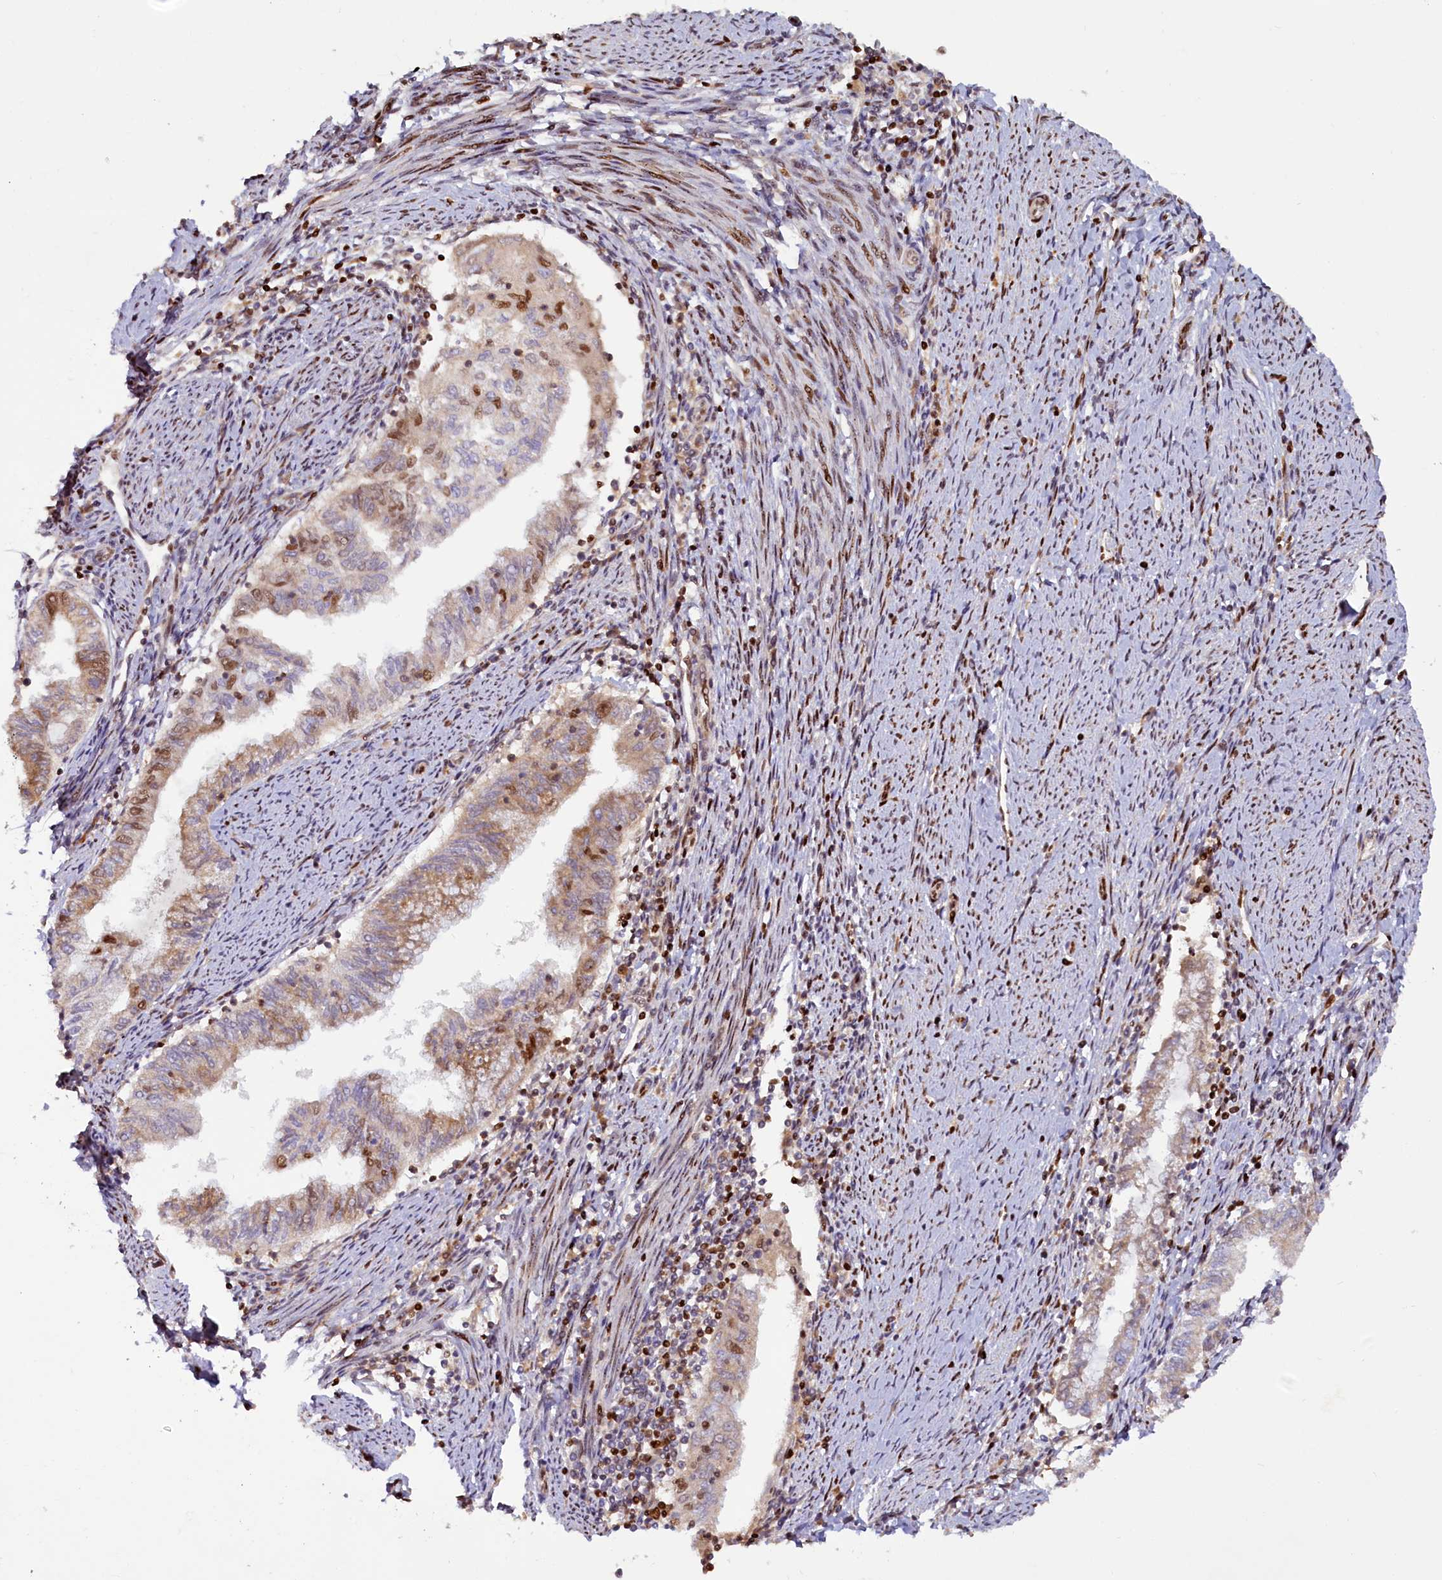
{"staining": {"intensity": "moderate", "quantity": "25%-75%", "location": "cytoplasmic/membranous,nuclear"}, "tissue": "endometrial cancer", "cell_type": "Tumor cells", "image_type": "cancer", "snomed": [{"axis": "morphology", "description": "Adenocarcinoma, NOS"}, {"axis": "topography", "description": "Endometrium"}], "caption": "Immunohistochemistry (DAB (3,3'-diaminobenzidine)) staining of endometrial cancer reveals moderate cytoplasmic/membranous and nuclear protein staining in approximately 25%-75% of tumor cells.", "gene": "TCOF1", "patient": {"sex": "female", "age": 79}}